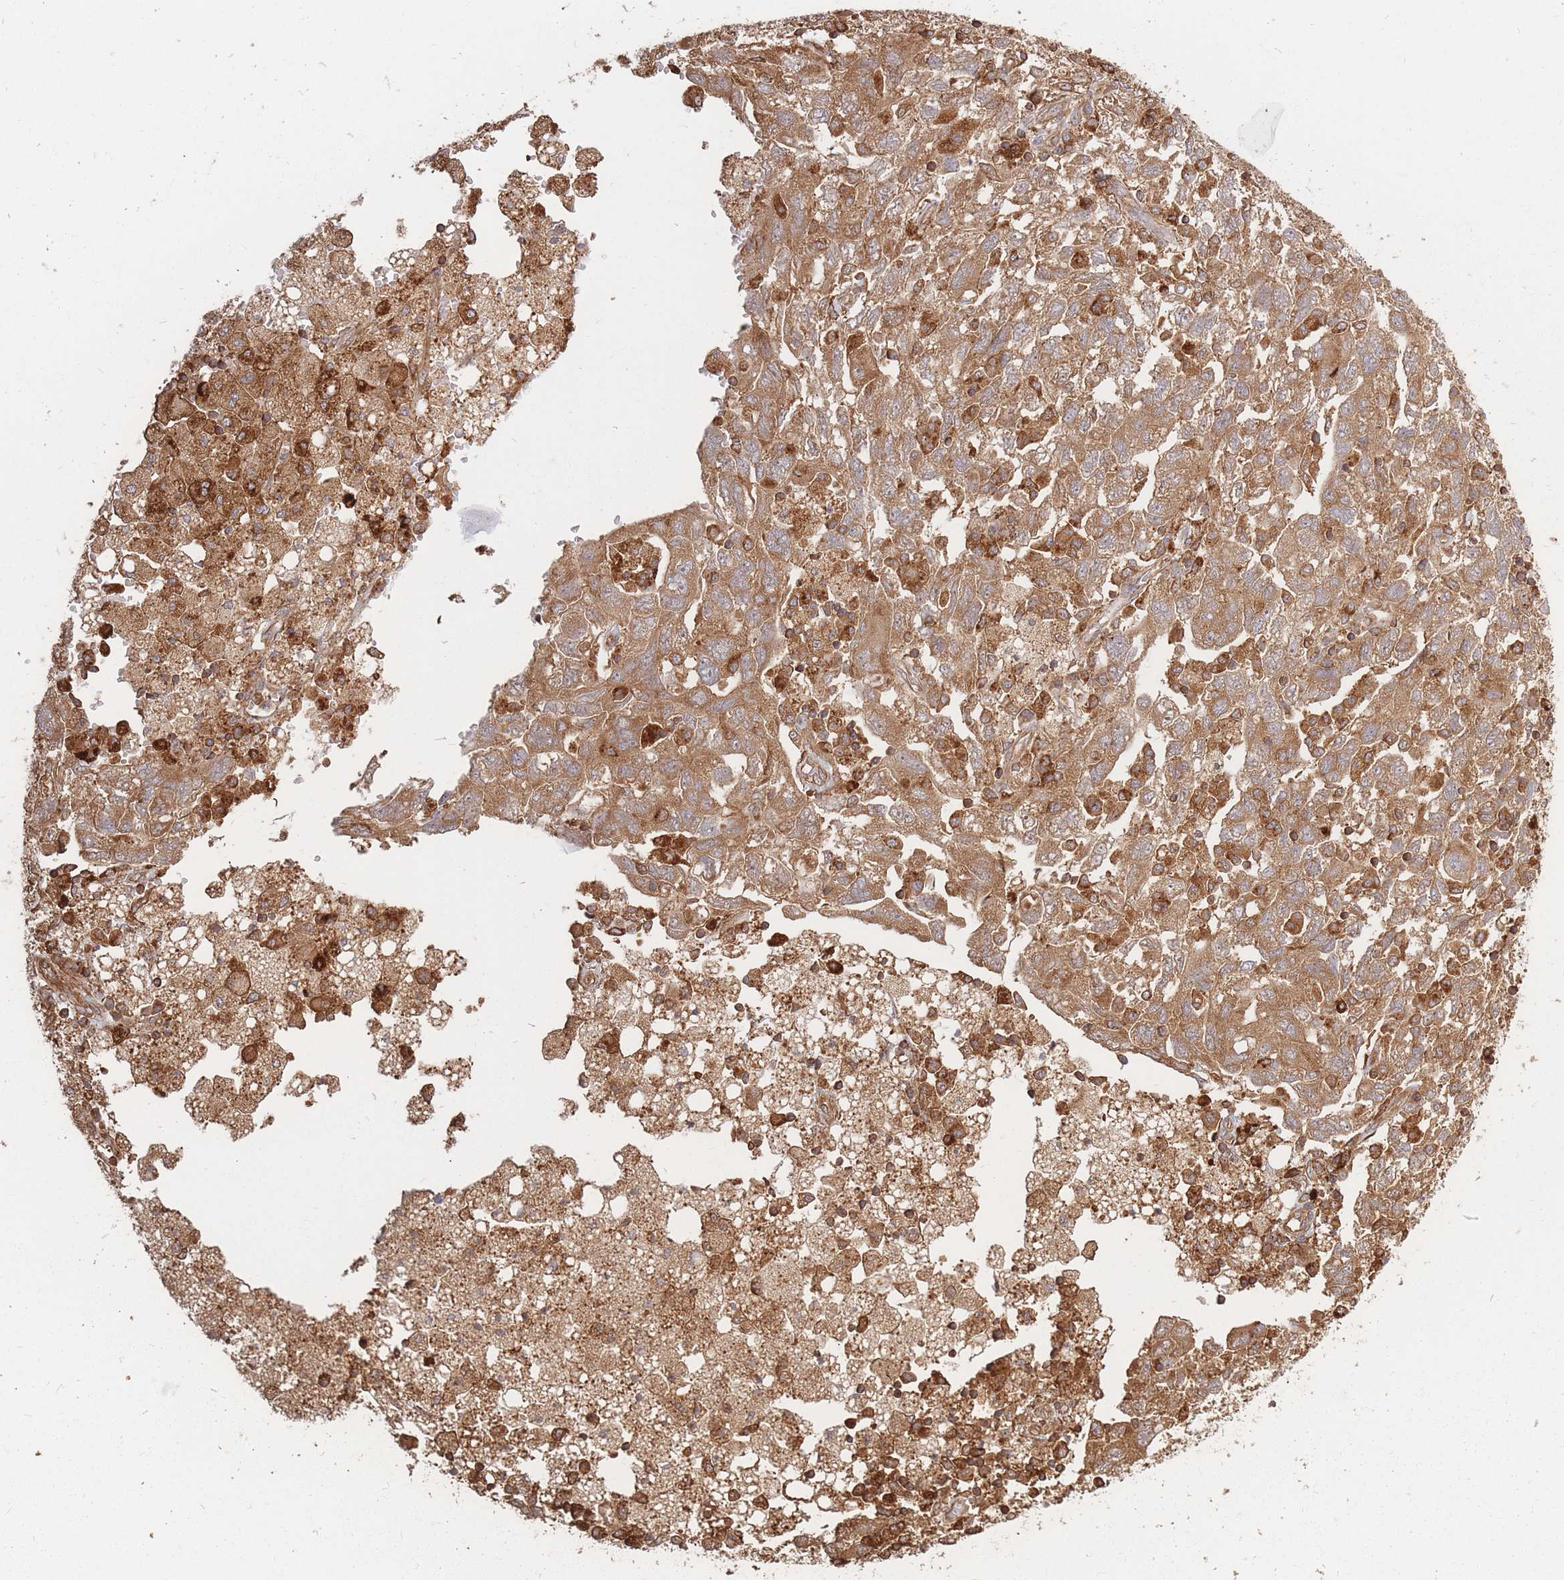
{"staining": {"intensity": "moderate", "quantity": ">75%", "location": "cytoplasmic/membranous"}, "tissue": "ovarian cancer", "cell_type": "Tumor cells", "image_type": "cancer", "snomed": [{"axis": "morphology", "description": "Carcinoma, NOS"}, {"axis": "morphology", "description": "Cystadenocarcinoma, serous, NOS"}, {"axis": "topography", "description": "Ovary"}], "caption": "Moderate cytoplasmic/membranous staining is present in approximately >75% of tumor cells in ovarian cancer (carcinoma).", "gene": "RASSF2", "patient": {"sex": "female", "age": 69}}